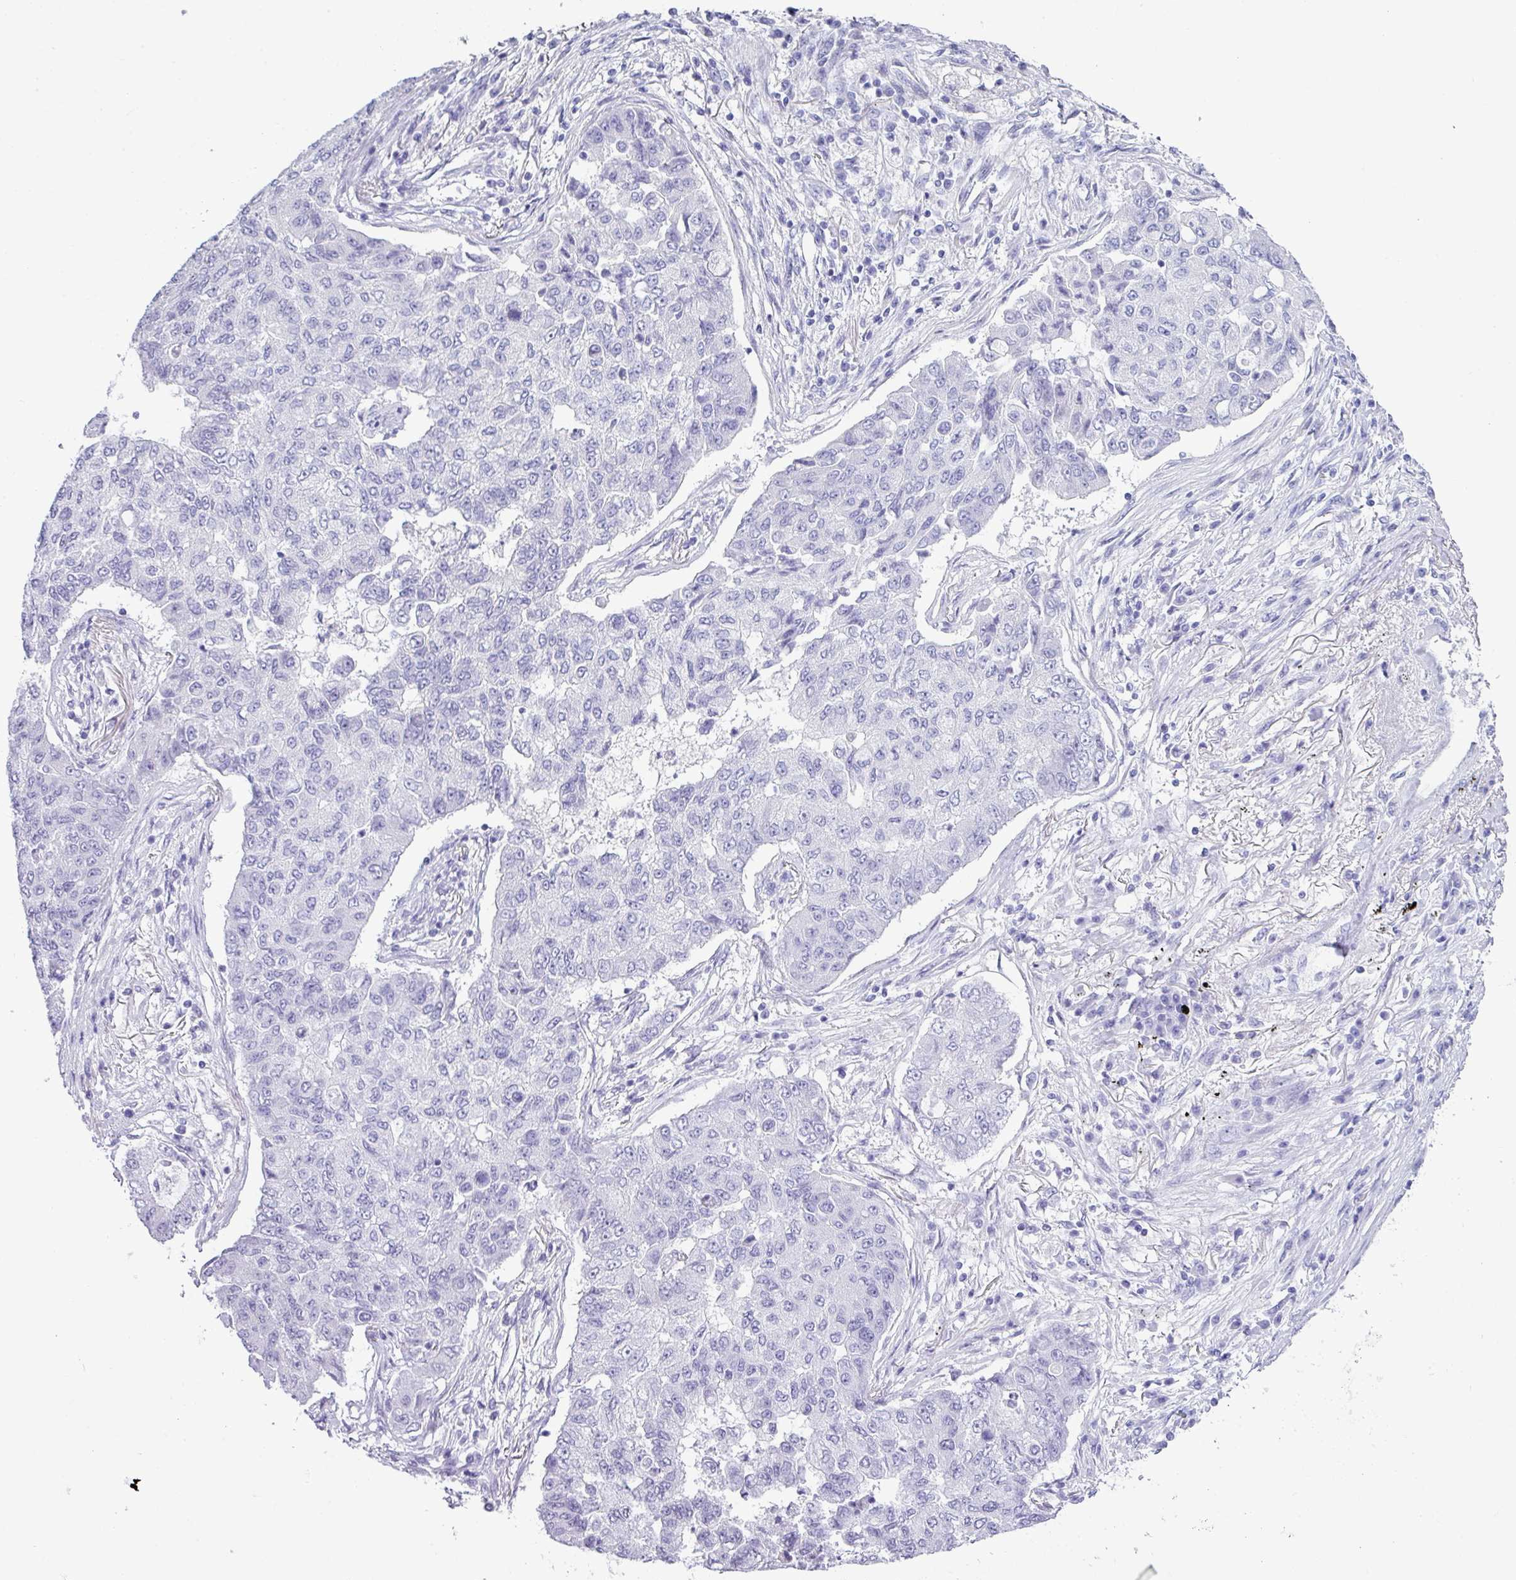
{"staining": {"intensity": "negative", "quantity": "none", "location": "none"}, "tissue": "lung cancer", "cell_type": "Tumor cells", "image_type": "cancer", "snomed": [{"axis": "morphology", "description": "Squamous cell carcinoma, NOS"}, {"axis": "topography", "description": "Lung"}], "caption": "A high-resolution histopathology image shows IHC staining of lung squamous cell carcinoma, which shows no significant staining in tumor cells.", "gene": "ABCC5", "patient": {"sex": "male", "age": 74}}